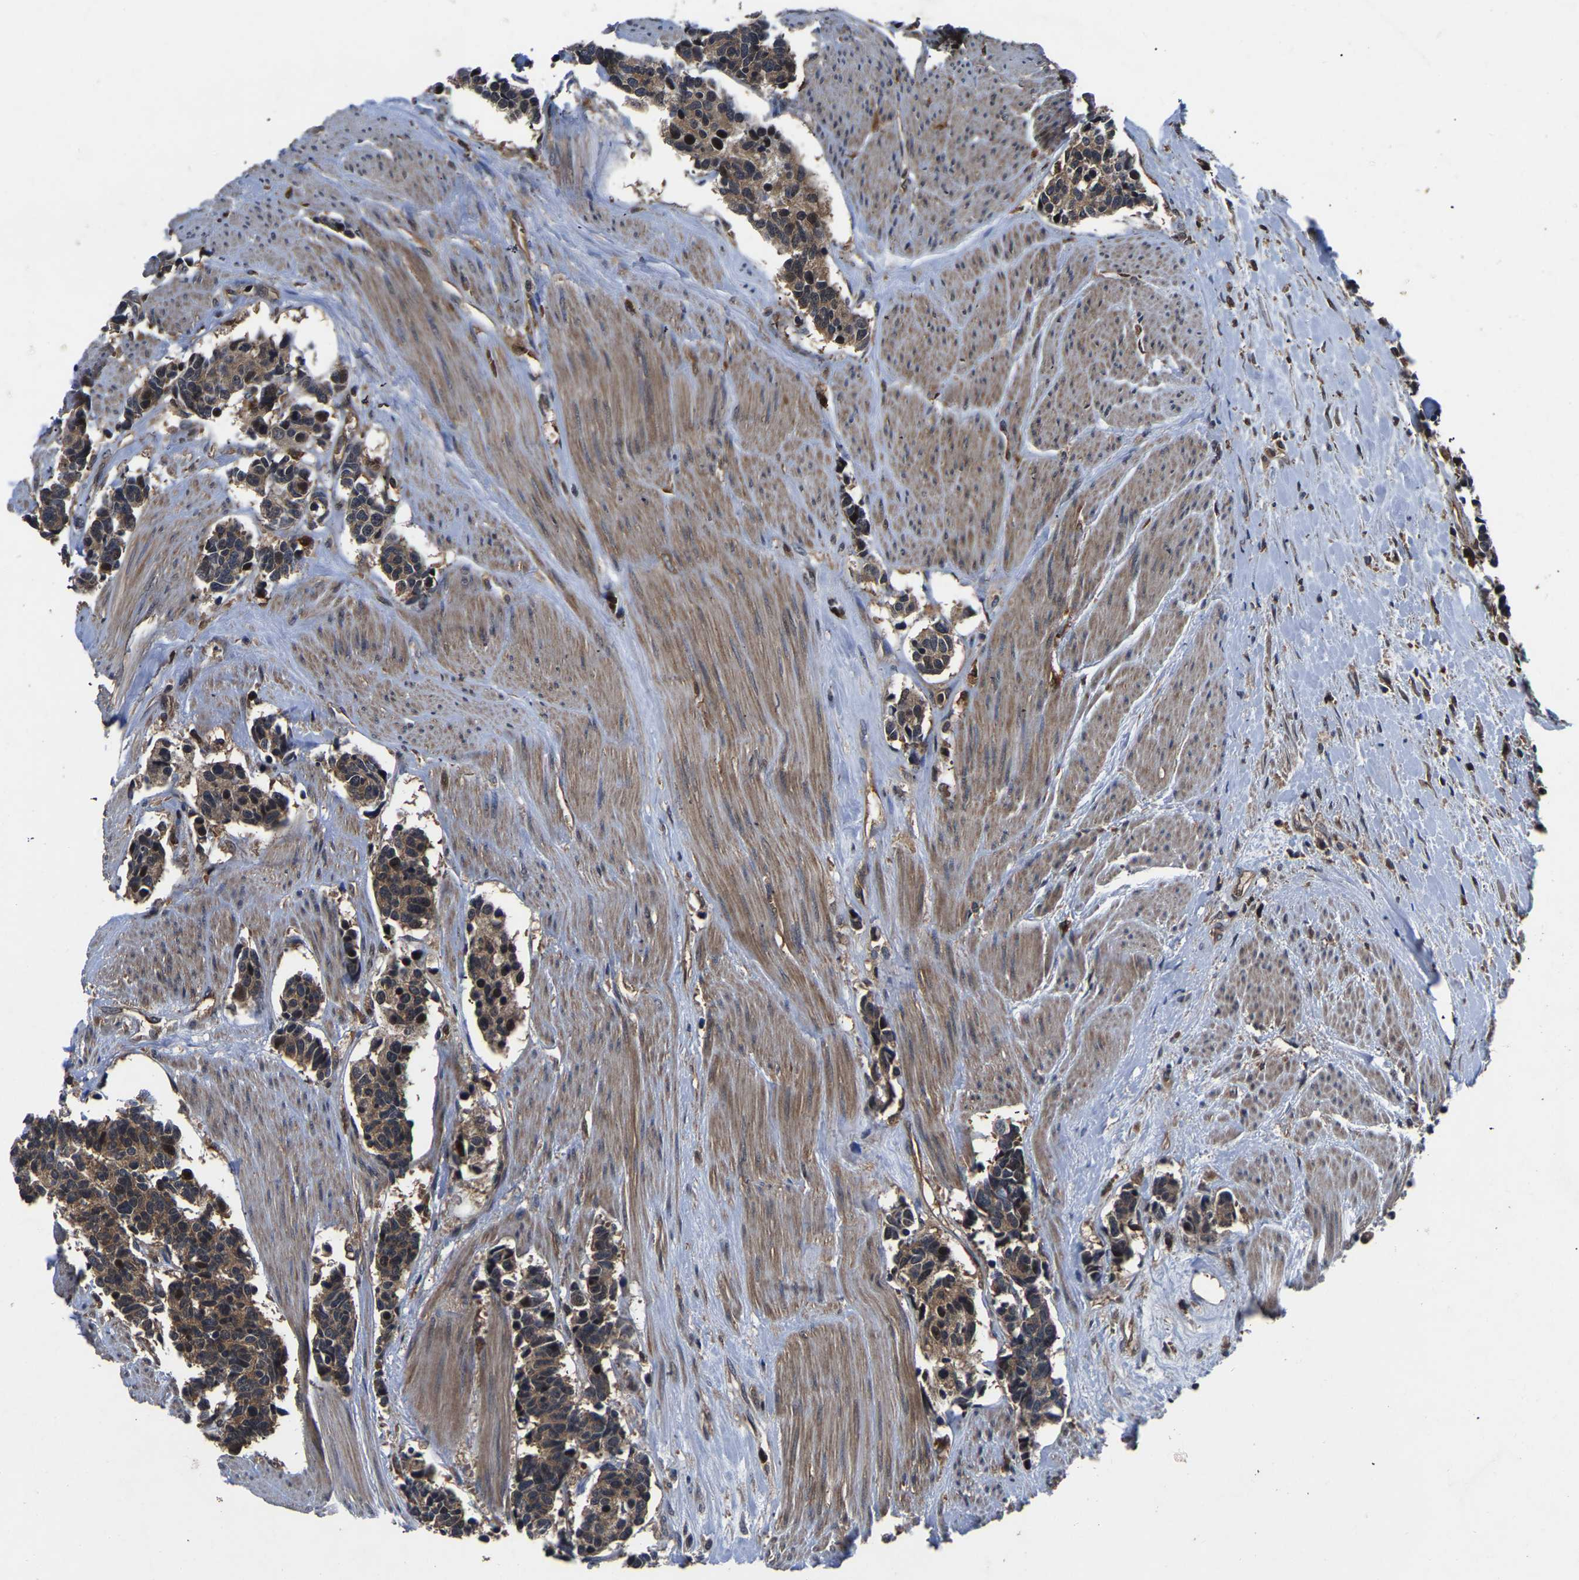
{"staining": {"intensity": "moderate", "quantity": ">75%", "location": "cytoplasmic/membranous"}, "tissue": "carcinoid", "cell_type": "Tumor cells", "image_type": "cancer", "snomed": [{"axis": "morphology", "description": "Carcinoma, NOS"}, {"axis": "morphology", "description": "Carcinoid, malignant, NOS"}, {"axis": "topography", "description": "Urinary bladder"}], "caption": "Protein staining of carcinoid tissue displays moderate cytoplasmic/membranous staining in approximately >75% of tumor cells. (brown staining indicates protein expression, while blue staining denotes nuclei).", "gene": "FGD5", "patient": {"sex": "male", "age": 57}}